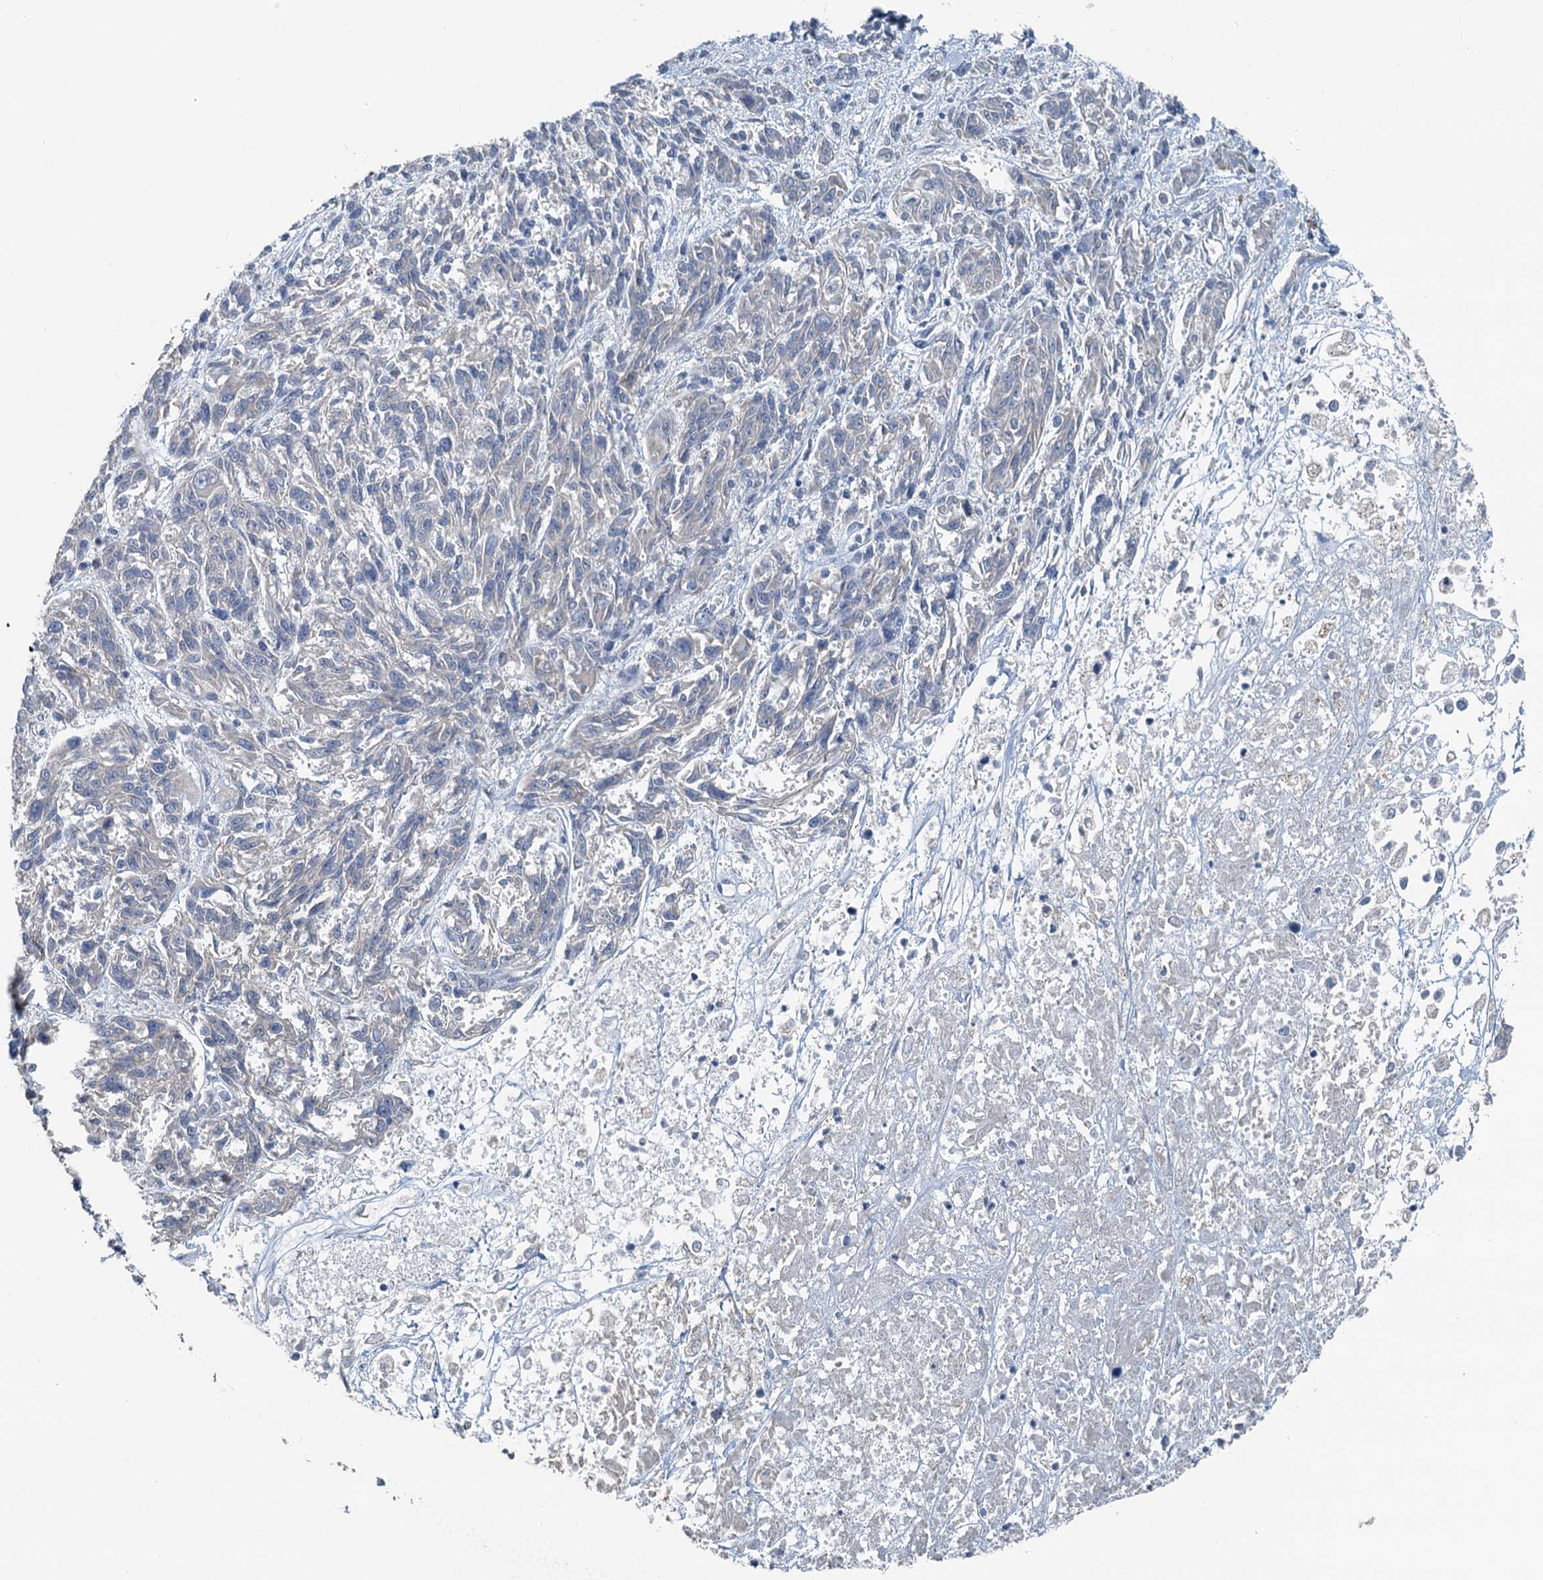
{"staining": {"intensity": "negative", "quantity": "none", "location": "none"}, "tissue": "melanoma", "cell_type": "Tumor cells", "image_type": "cancer", "snomed": [{"axis": "morphology", "description": "Malignant melanoma, NOS"}, {"axis": "topography", "description": "Skin"}], "caption": "The photomicrograph demonstrates no staining of tumor cells in melanoma. (DAB (3,3'-diaminobenzidine) immunohistochemistry, high magnification).", "gene": "C6orf120", "patient": {"sex": "male", "age": 53}}